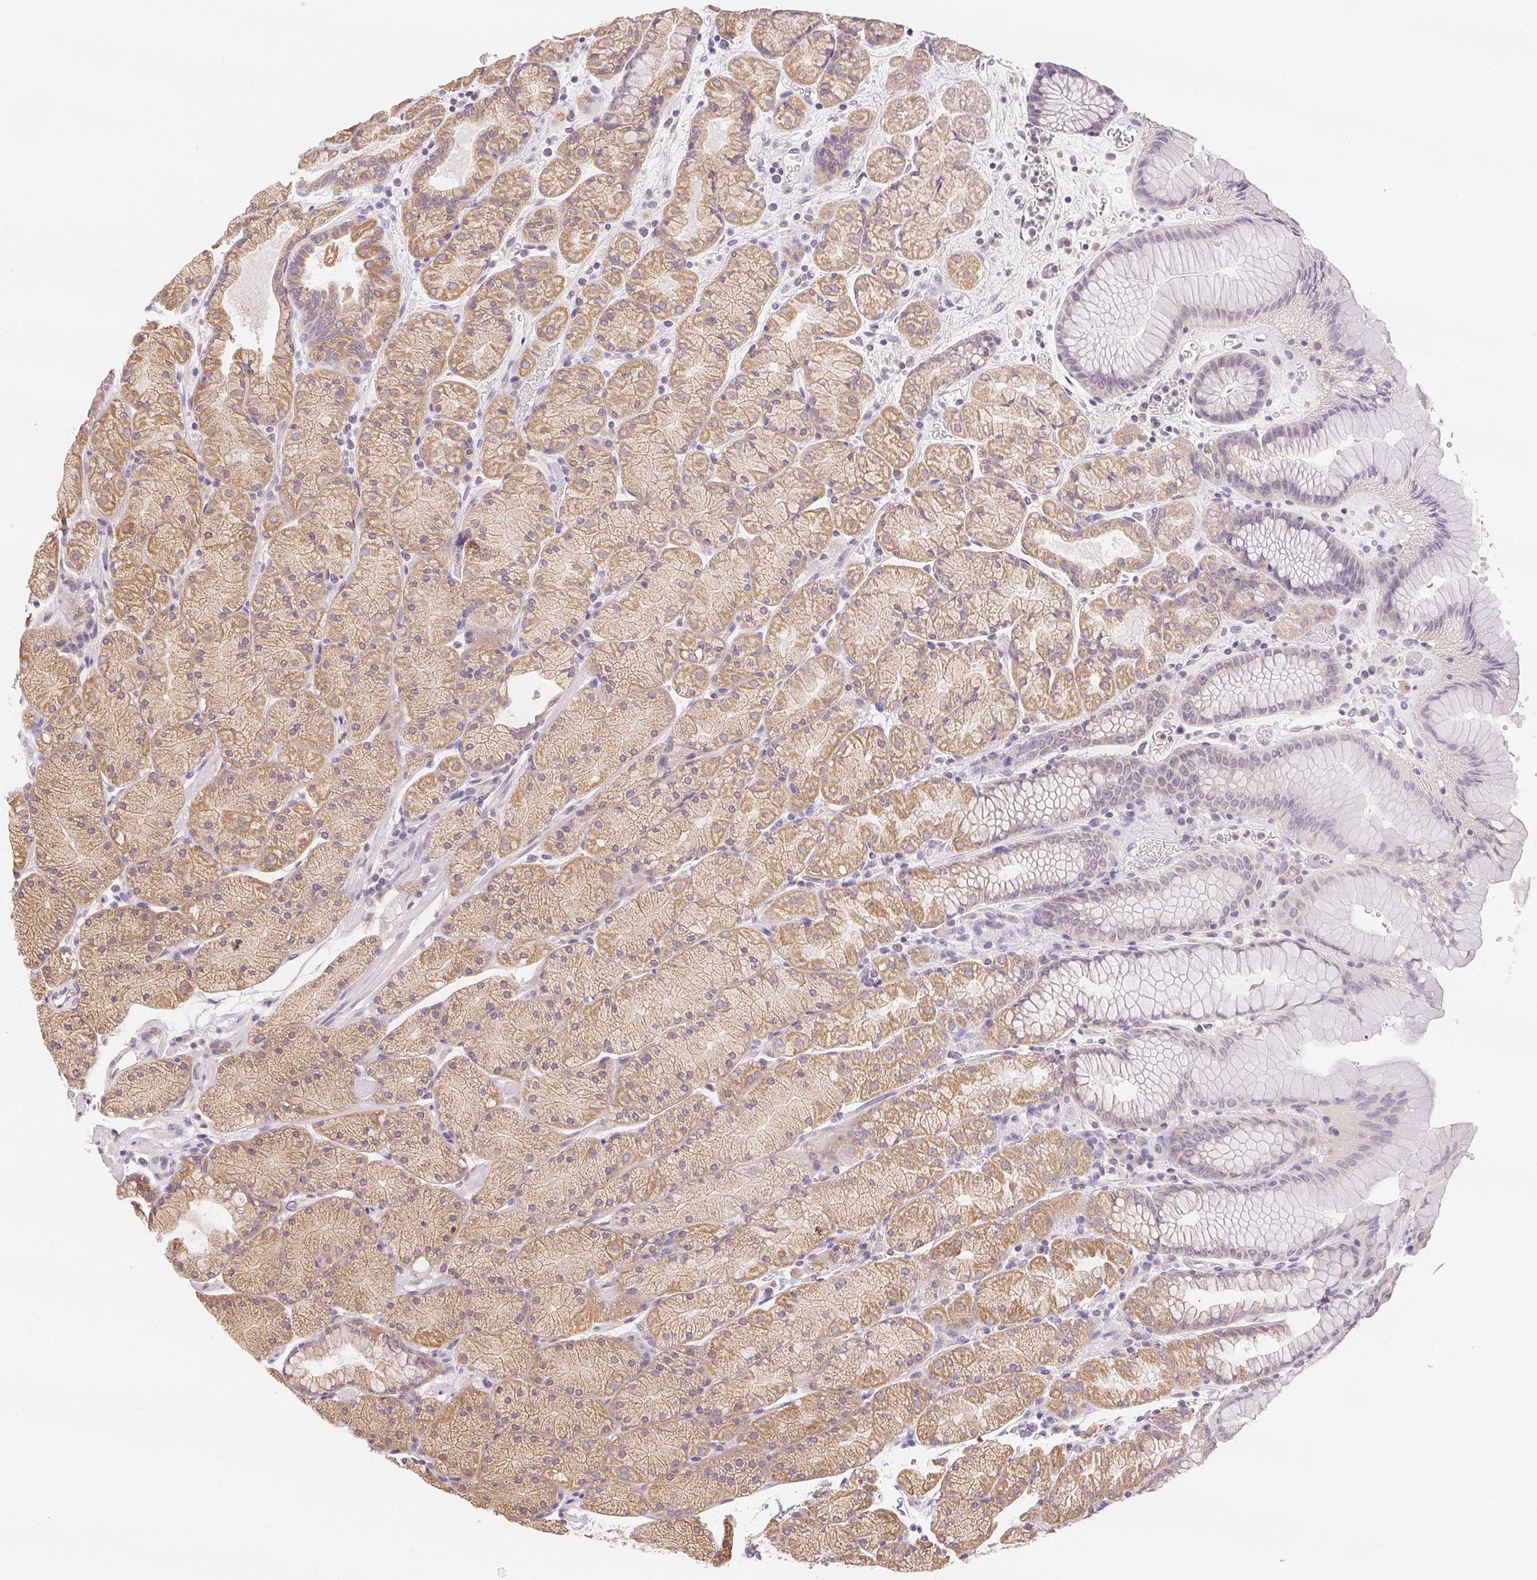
{"staining": {"intensity": "moderate", "quantity": "25%-75%", "location": "cytoplasmic/membranous"}, "tissue": "stomach", "cell_type": "Glandular cells", "image_type": "normal", "snomed": [{"axis": "morphology", "description": "Normal tissue, NOS"}, {"axis": "topography", "description": "Stomach, upper"}, {"axis": "topography", "description": "Stomach"}], "caption": "The photomicrograph displays immunohistochemical staining of normal stomach. There is moderate cytoplasmic/membranous staining is identified in about 25%-75% of glandular cells.", "gene": "SEZ6L2", "patient": {"sex": "male", "age": 76}}